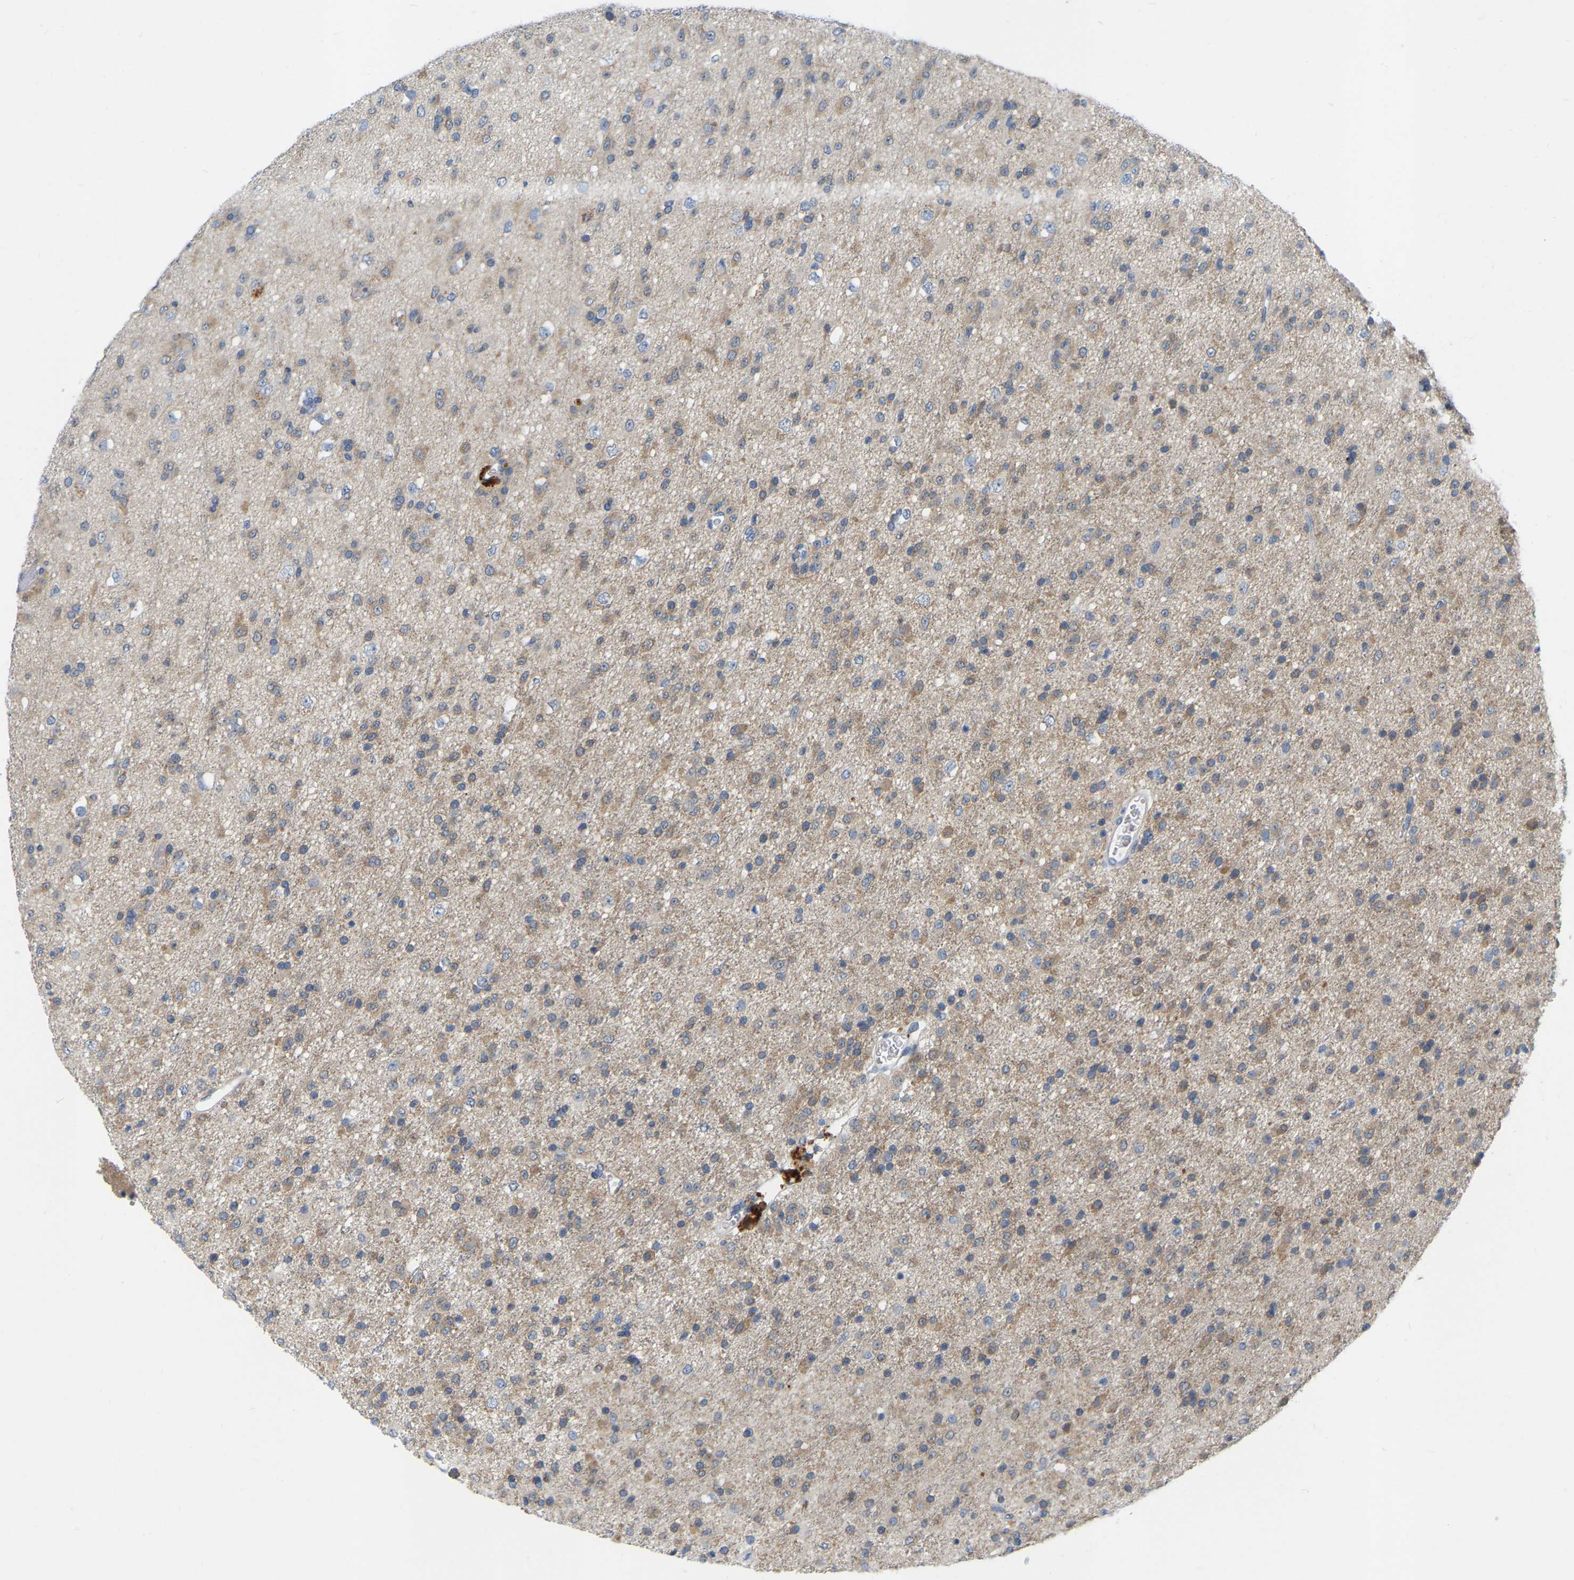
{"staining": {"intensity": "moderate", "quantity": ">75%", "location": "cytoplasmic/membranous"}, "tissue": "glioma", "cell_type": "Tumor cells", "image_type": "cancer", "snomed": [{"axis": "morphology", "description": "Glioma, malignant, Low grade"}, {"axis": "topography", "description": "Brain"}], "caption": "Immunohistochemical staining of malignant low-grade glioma exhibits medium levels of moderate cytoplasmic/membranous protein positivity in approximately >75% of tumor cells. The protein is shown in brown color, while the nuclei are stained blue.", "gene": "WIPI2", "patient": {"sex": "male", "age": 65}}